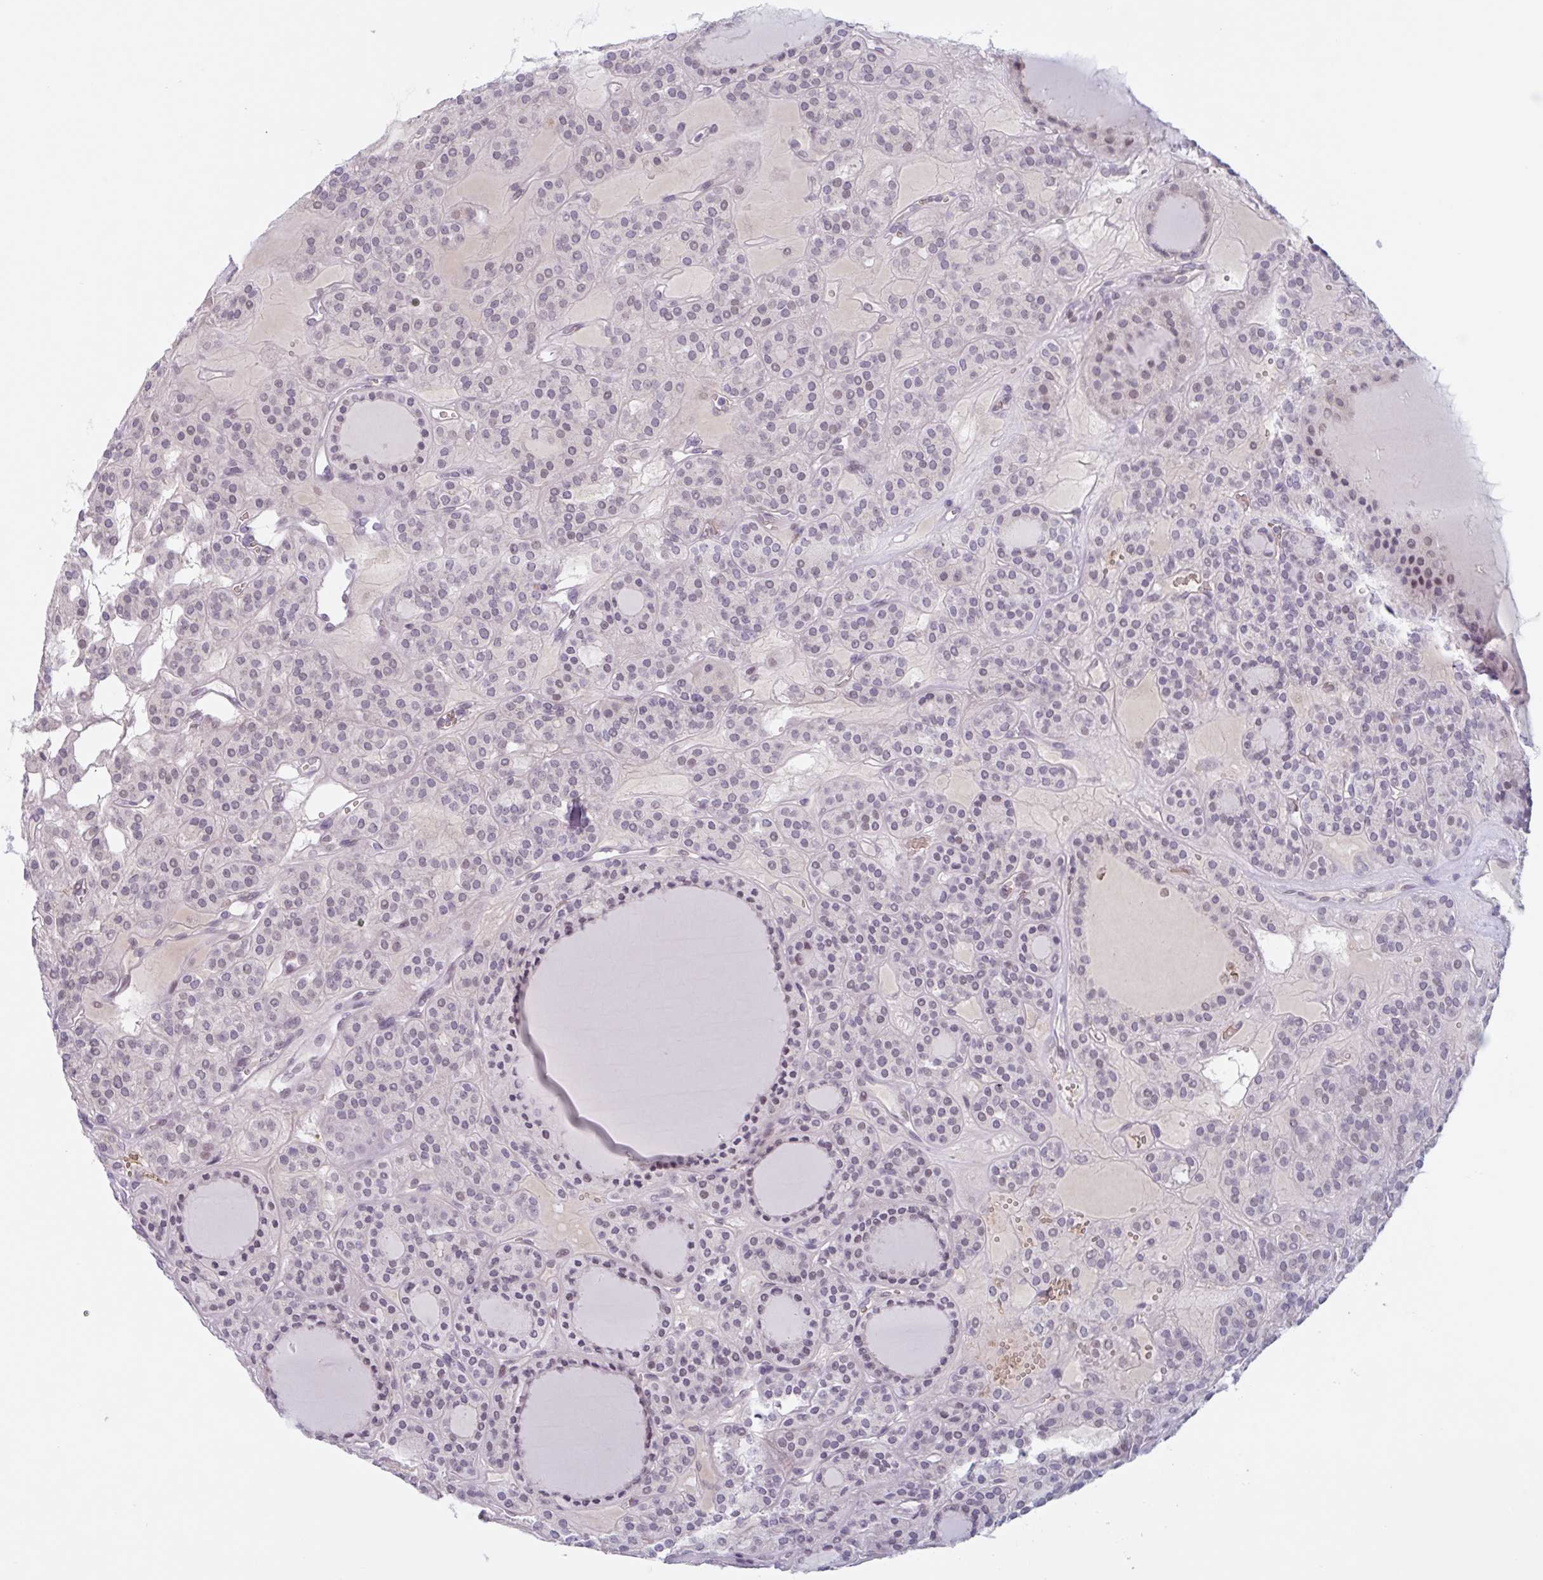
{"staining": {"intensity": "weak", "quantity": "<25%", "location": "nuclear"}, "tissue": "thyroid cancer", "cell_type": "Tumor cells", "image_type": "cancer", "snomed": [{"axis": "morphology", "description": "Follicular adenoma carcinoma, NOS"}, {"axis": "topography", "description": "Thyroid gland"}], "caption": "An image of human follicular adenoma carcinoma (thyroid) is negative for staining in tumor cells.", "gene": "RHAG", "patient": {"sex": "female", "age": 63}}